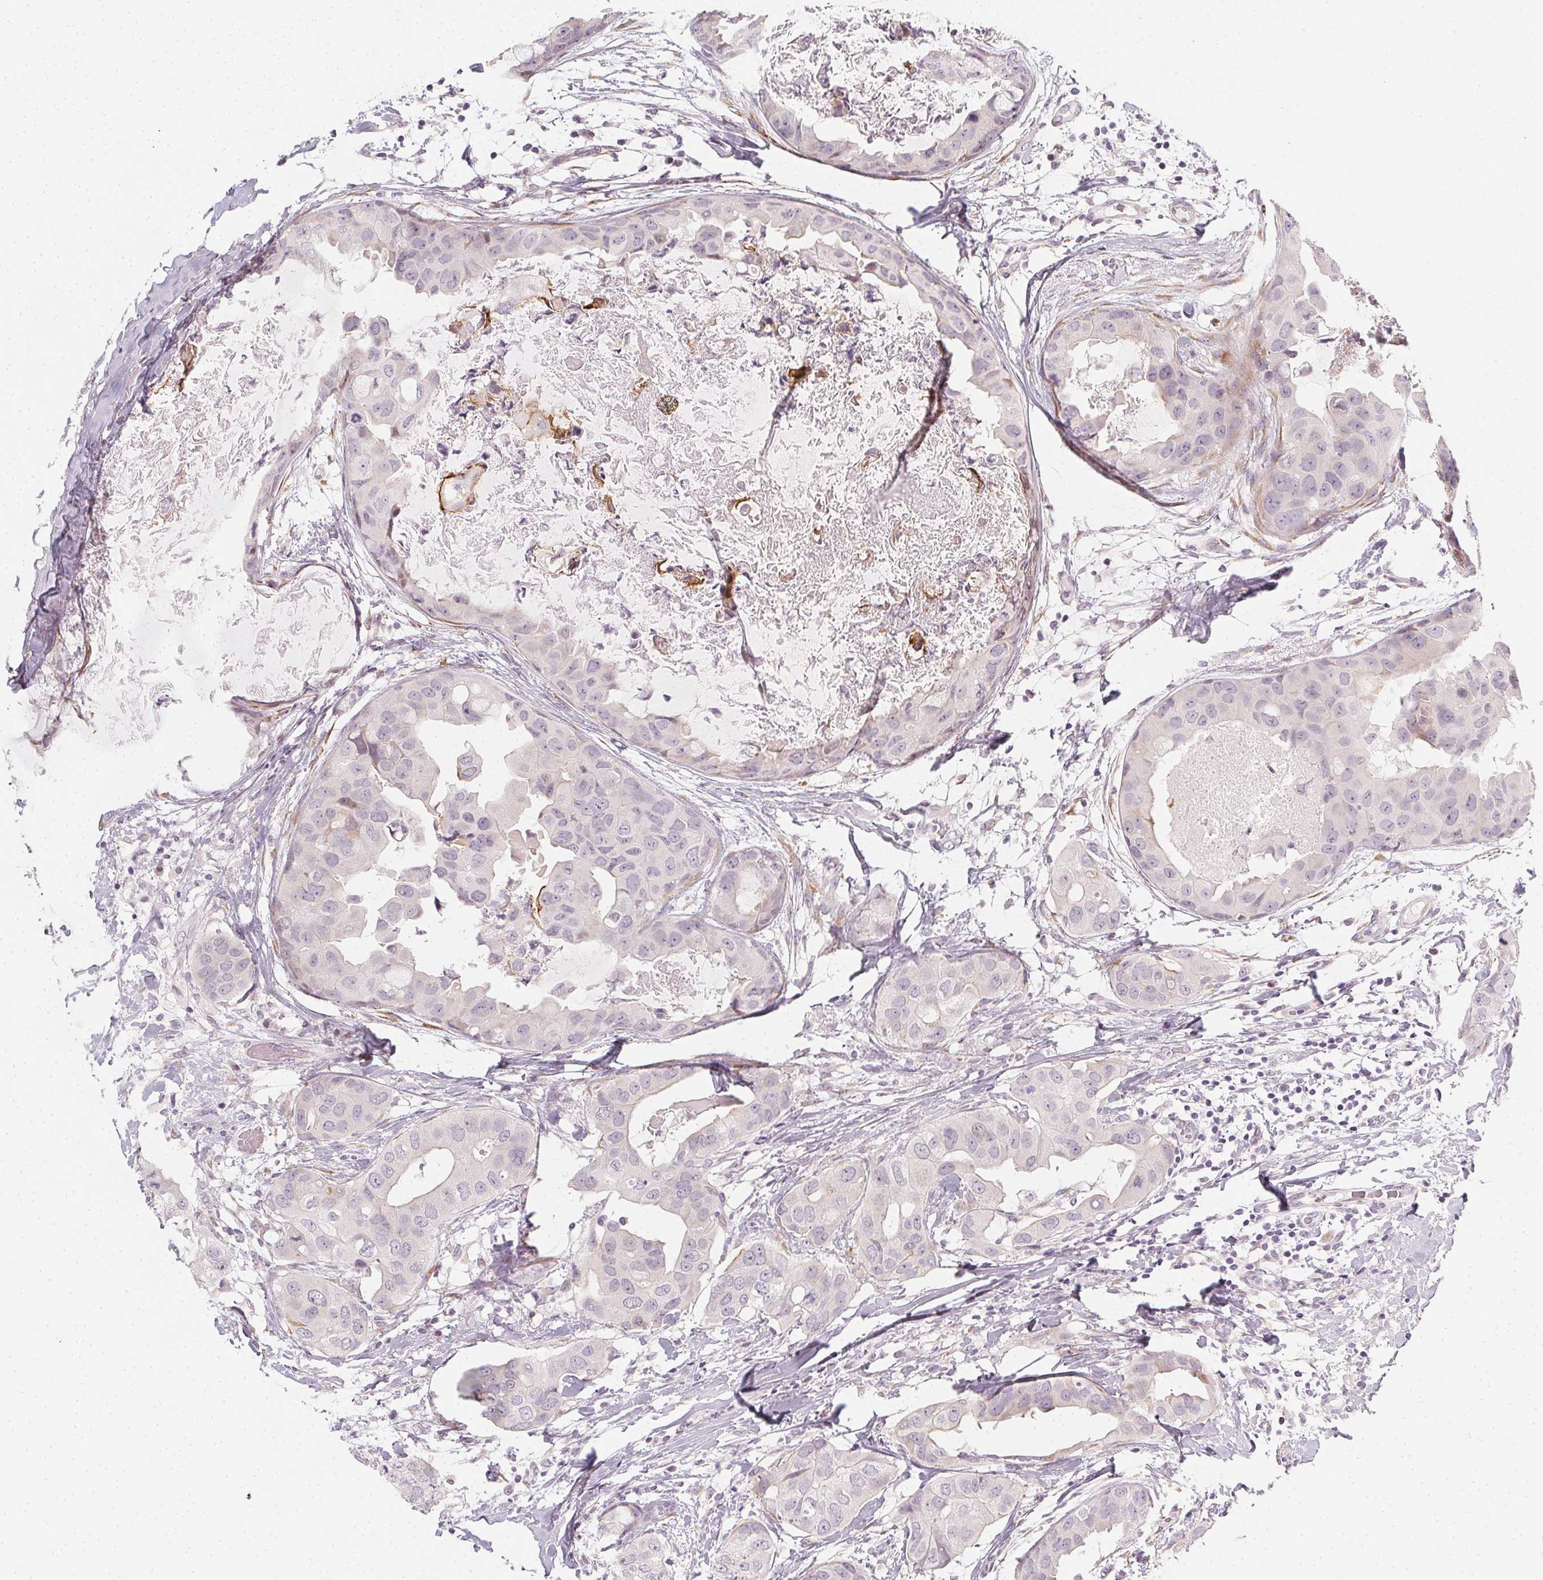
{"staining": {"intensity": "negative", "quantity": "none", "location": "none"}, "tissue": "breast cancer", "cell_type": "Tumor cells", "image_type": "cancer", "snomed": [{"axis": "morphology", "description": "Normal tissue, NOS"}, {"axis": "morphology", "description": "Duct carcinoma"}, {"axis": "topography", "description": "Breast"}], "caption": "Tumor cells show no significant positivity in breast cancer (infiltrating ductal carcinoma).", "gene": "CCDC96", "patient": {"sex": "female", "age": 40}}